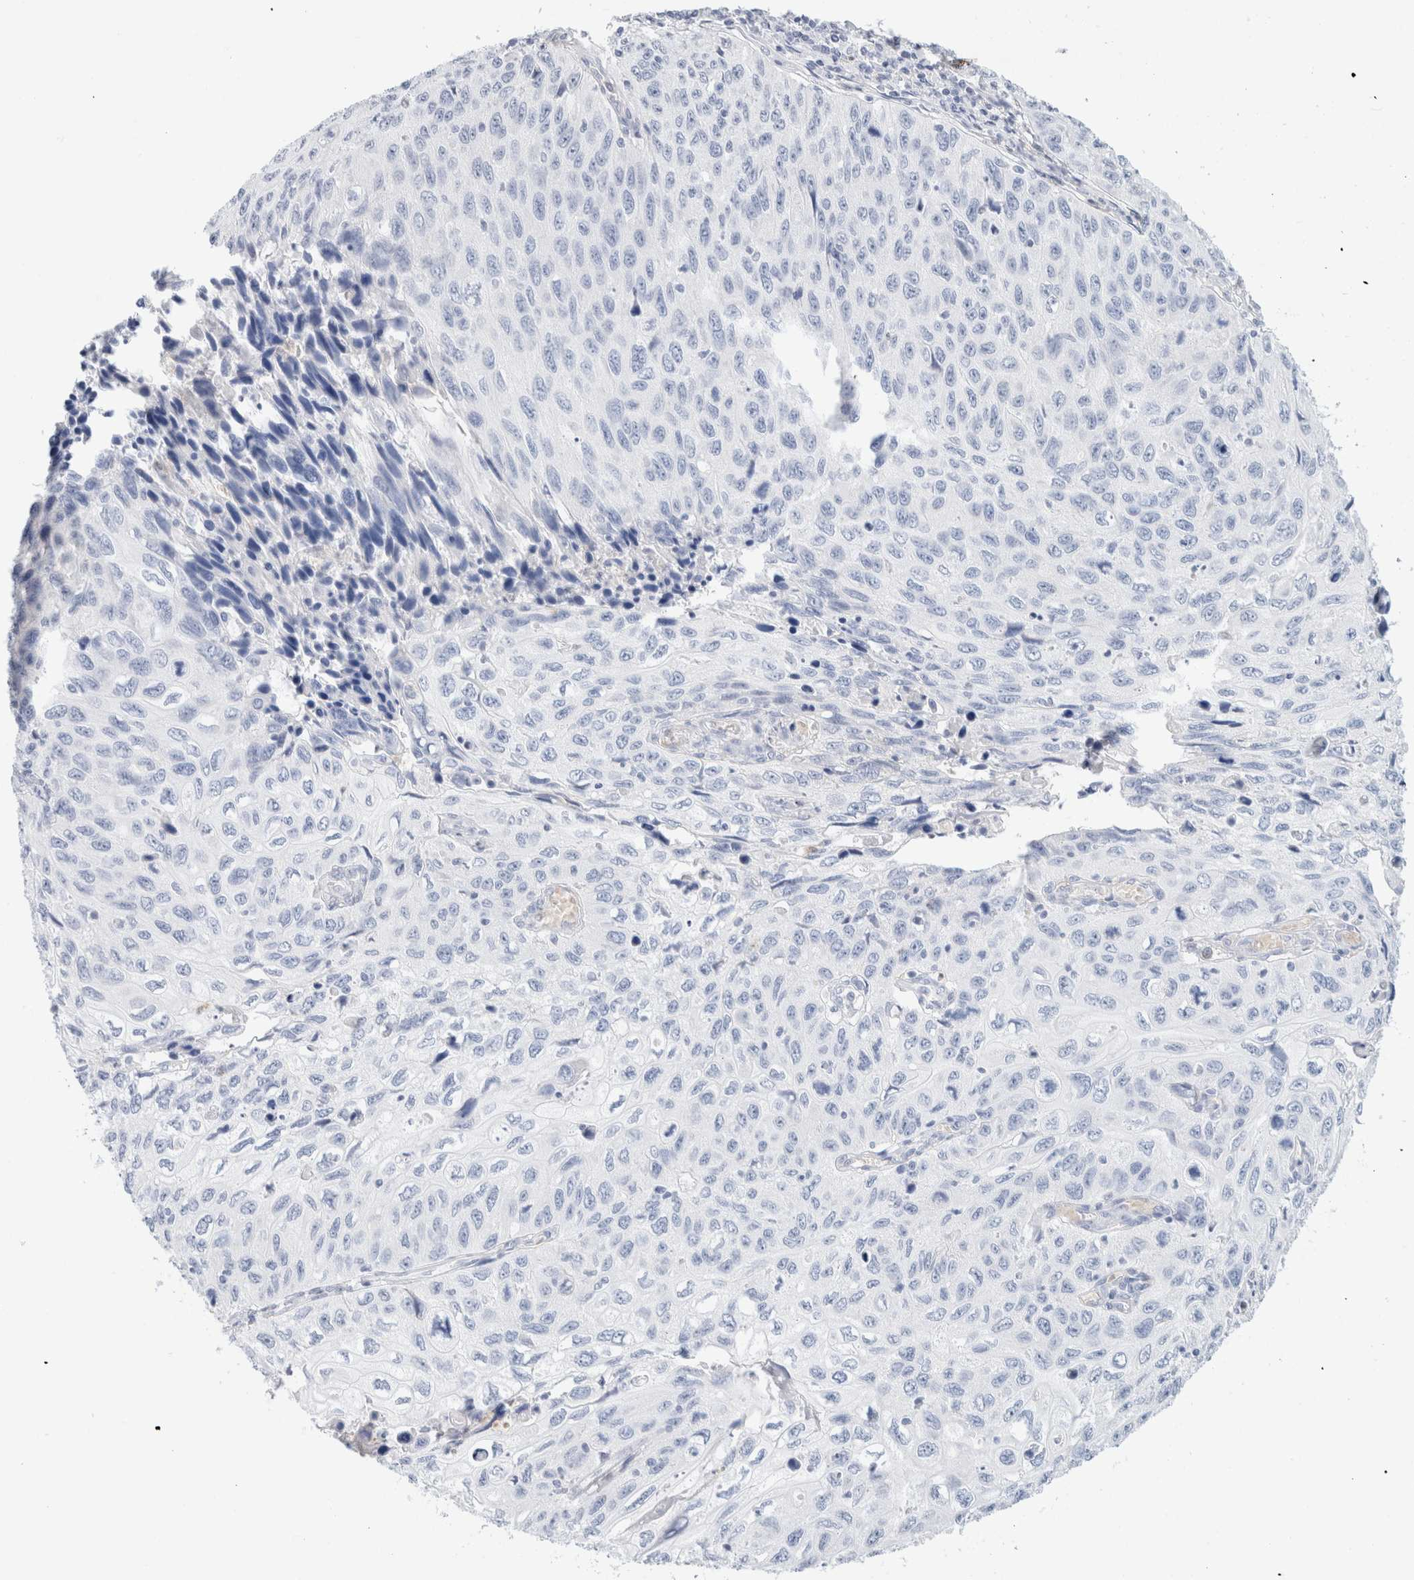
{"staining": {"intensity": "negative", "quantity": "none", "location": "none"}, "tissue": "cervical cancer", "cell_type": "Tumor cells", "image_type": "cancer", "snomed": [{"axis": "morphology", "description": "Squamous cell carcinoma, NOS"}, {"axis": "topography", "description": "Cervix"}], "caption": "Cervical cancer (squamous cell carcinoma) was stained to show a protein in brown. There is no significant expression in tumor cells.", "gene": "ARG1", "patient": {"sex": "female", "age": 53}}